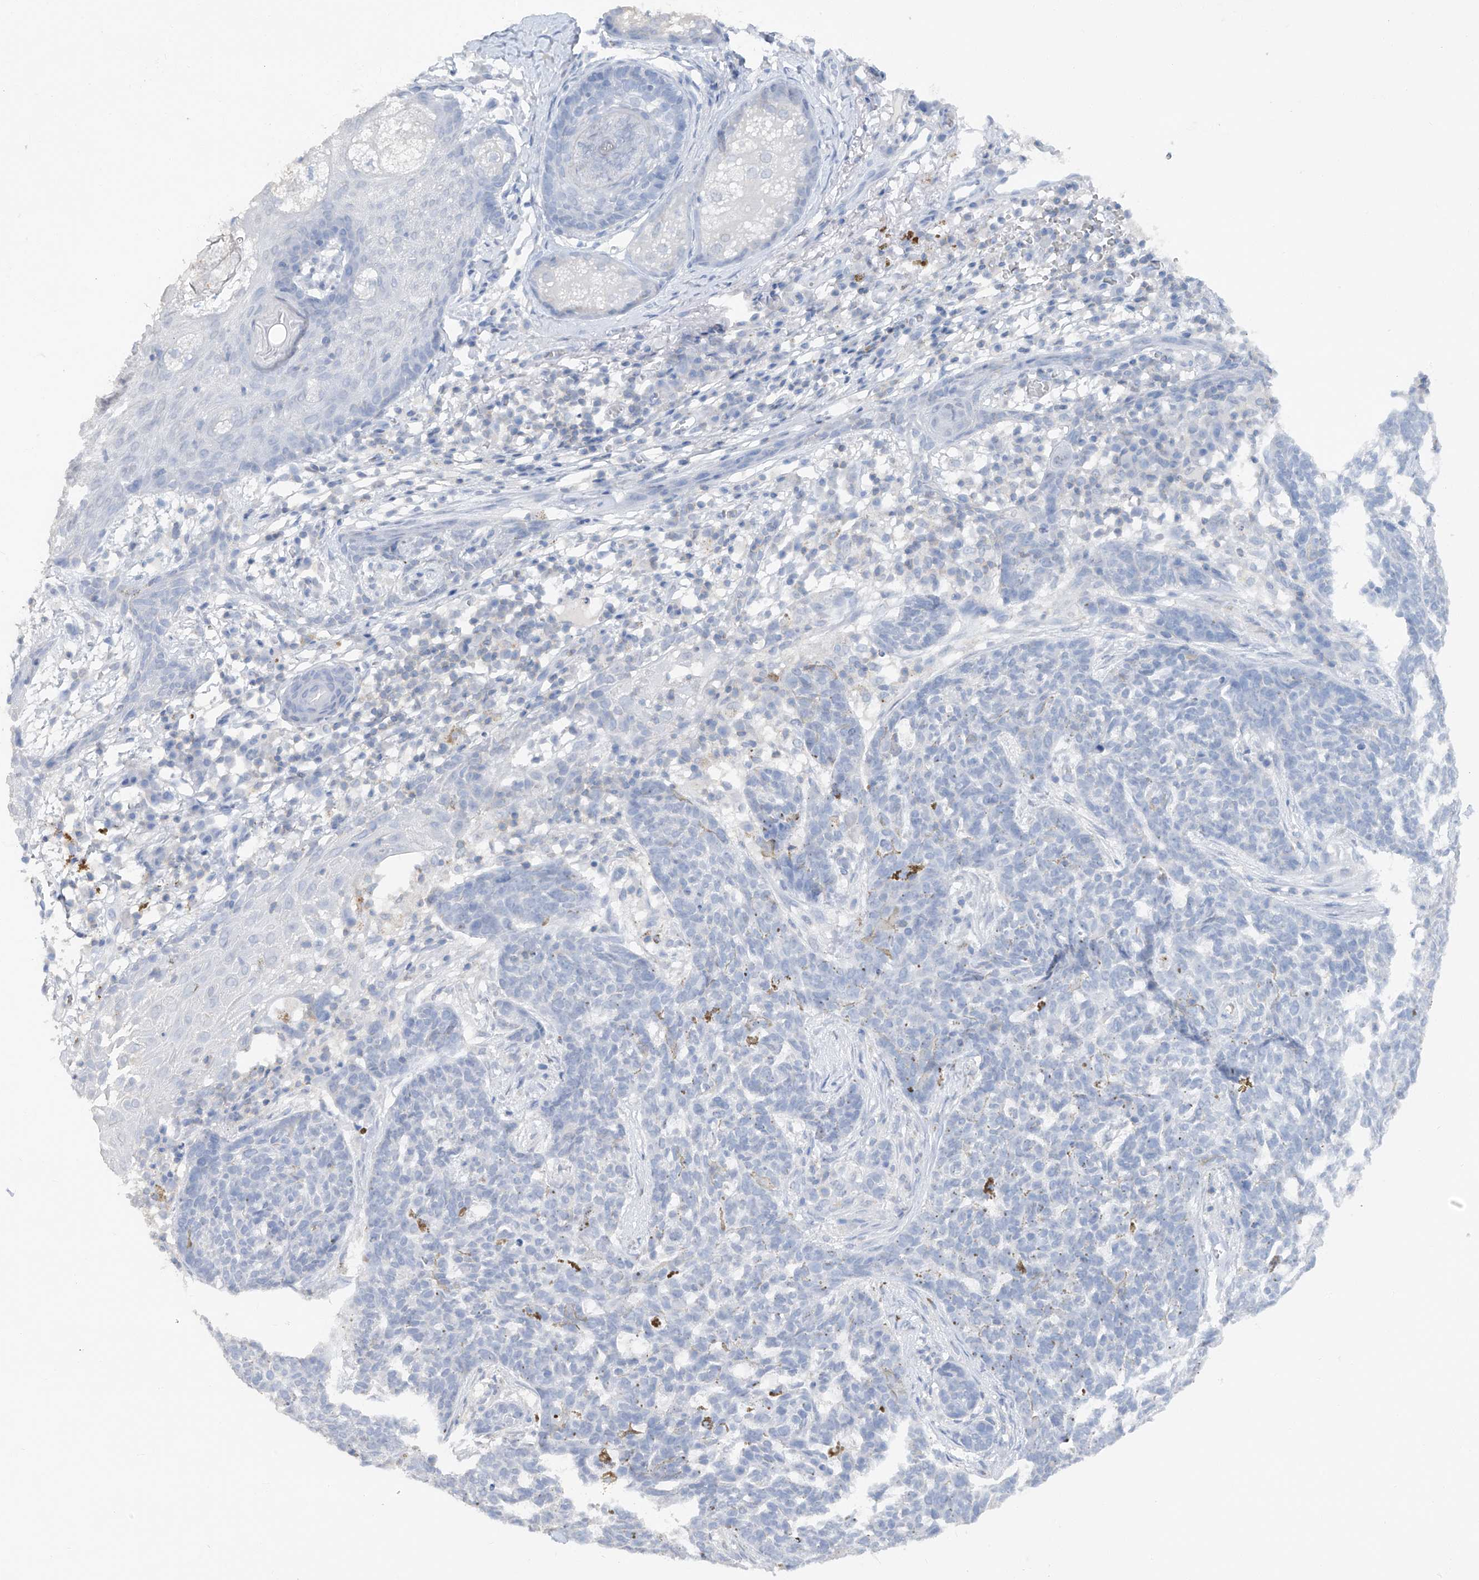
{"staining": {"intensity": "negative", "quantity": "none", "location": "none"}, "tissue": "skin cancer", "cell_type": "Tumor cells", "image_type": "cancer", "snomed": [{"axis": "morphology", "description": "Basal cell carcinoma"}, {"axis": "topography", "description": "Skin"}], "caption": "This is an IHC histopathology image of skin basal cell carcinoma. There is no expression in tumor cells.", "gene": "HAS3", "patient": {"sex": "male", "age": 85}}